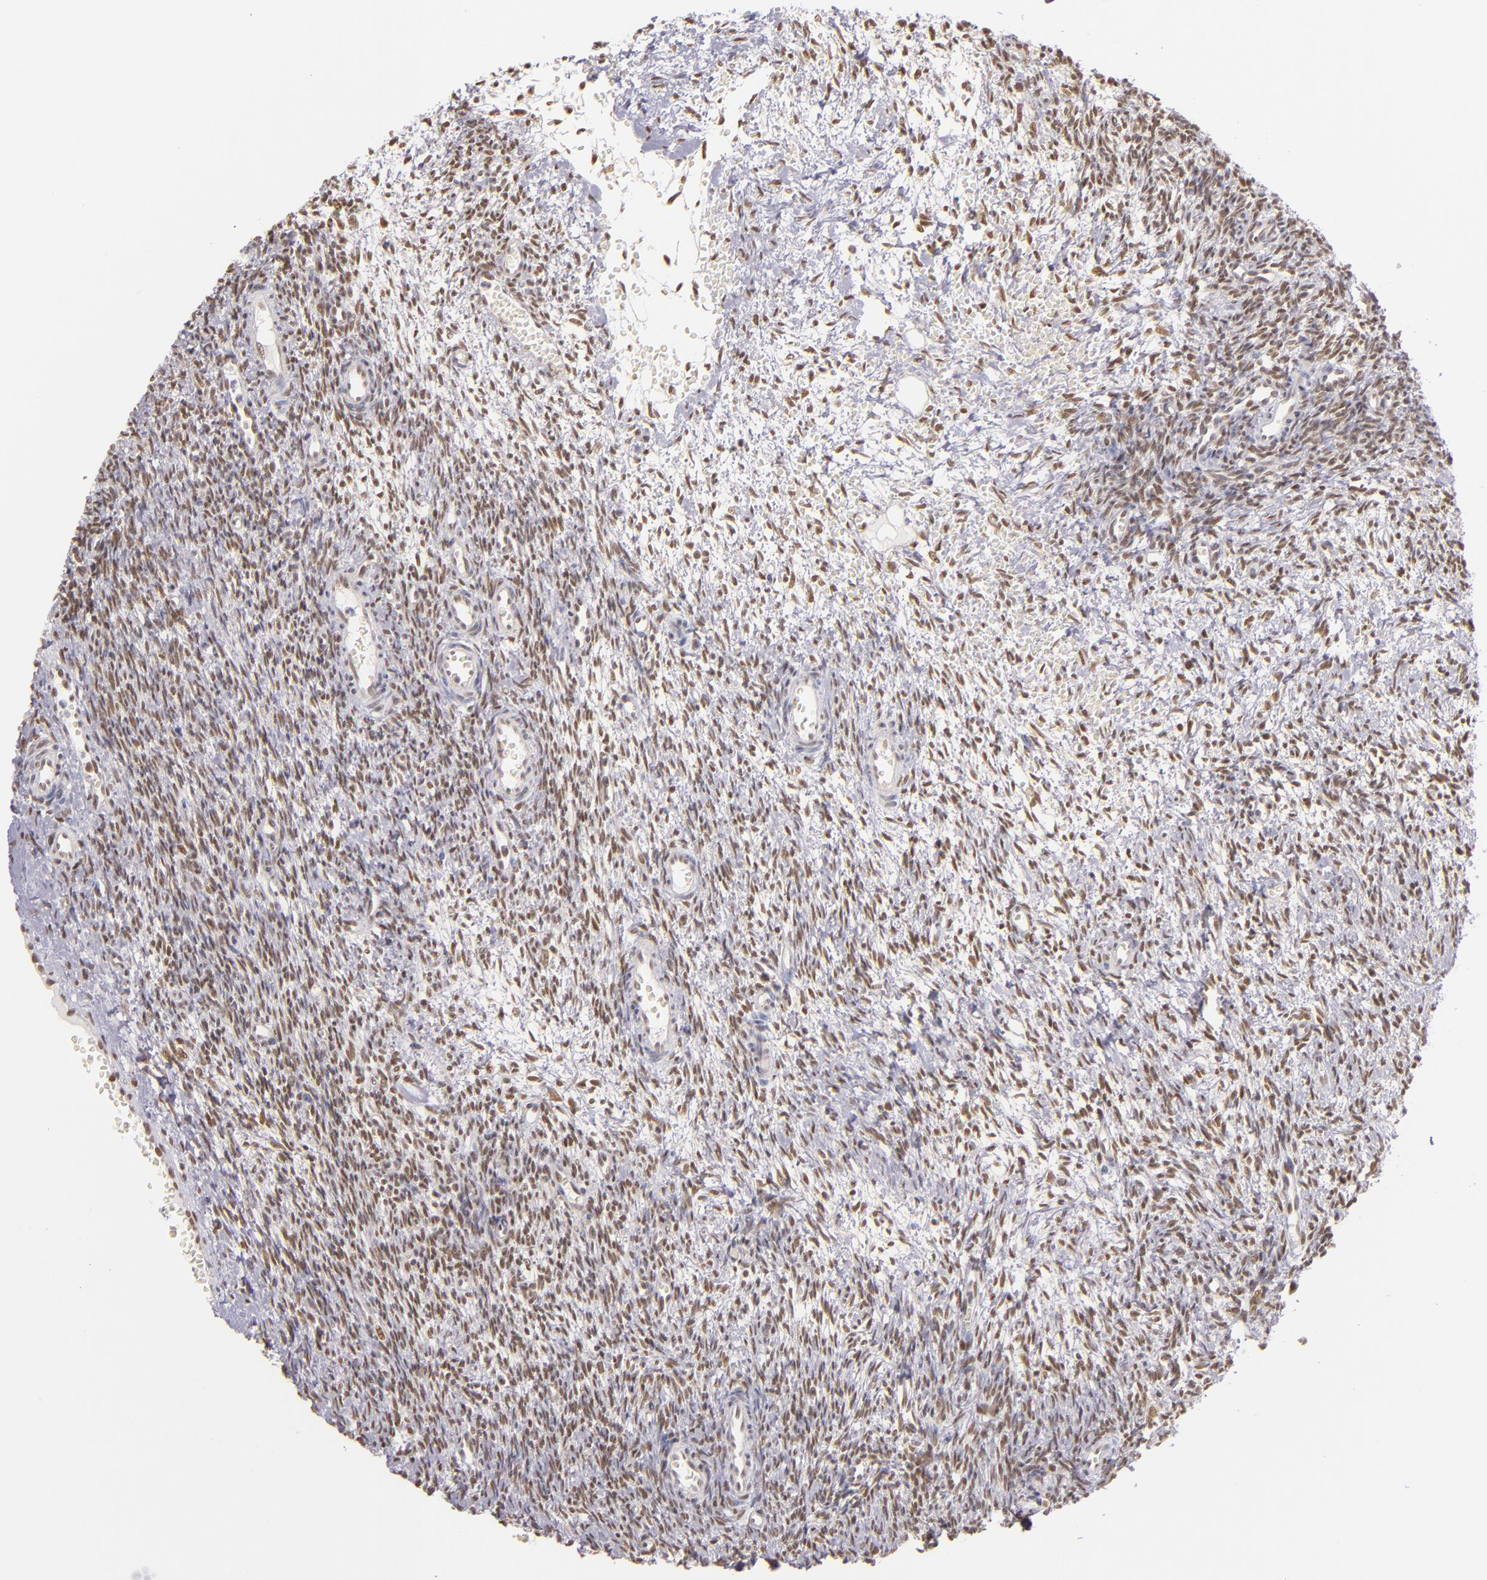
{"staining": {"intensity": "moderate", "quantity": ">75%", "location": "nuclear"}, "tissue": "ovary", "cell_type": "Ovarian stroma cells", "image_type": "normal", "snomed": [{"axis": "morphology", "description": "Normal tissue, NOS"}, {"axis": "topography", "description": "Ovary"}], "caption": "Moderate nuclear positivity is present in about >75% of ovarian stroma cells in benign ovary. The protein of interest is shown in brown color, while the nuclei are stained blue.", "gene": "NCOR2", "patient": {"sex": "female", "age": 39}}